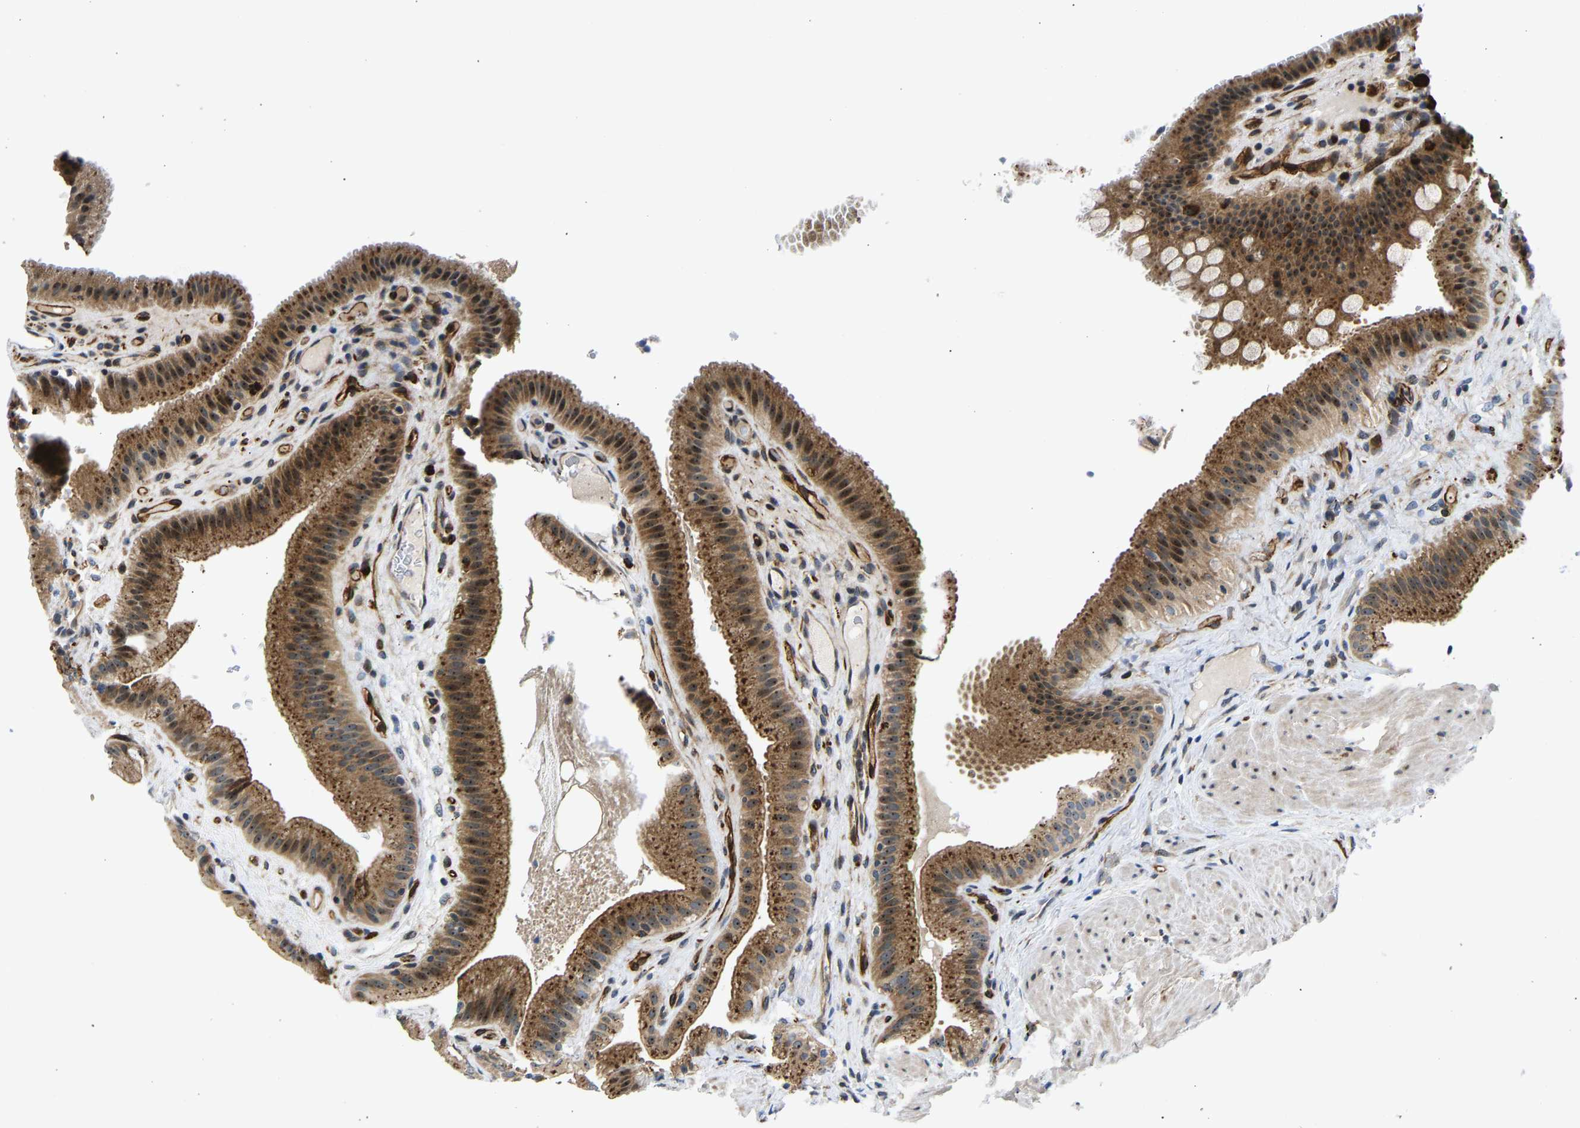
{"staining": {"intensity": "strong", "quantity": ">75%", "location": "cytoplasmic/membranous"}, "tissue": "gallbladder", "cell_type": "Glandular cells", "image_type": "normal", "snomed": [{"axis": "morphology", "description": "Normal tissue, NOS"}, {"axis": "topography", "description": "Gallbladder"}], "caption": "Strong cytoplasmic/membranous protein expression is present in about >75% of glandular cells in gallbladder. (Brightfield microscopy of DAB IHC at high magnification).", "gene": "RESF1", "patient": {"sex": "male", "age": 49}}